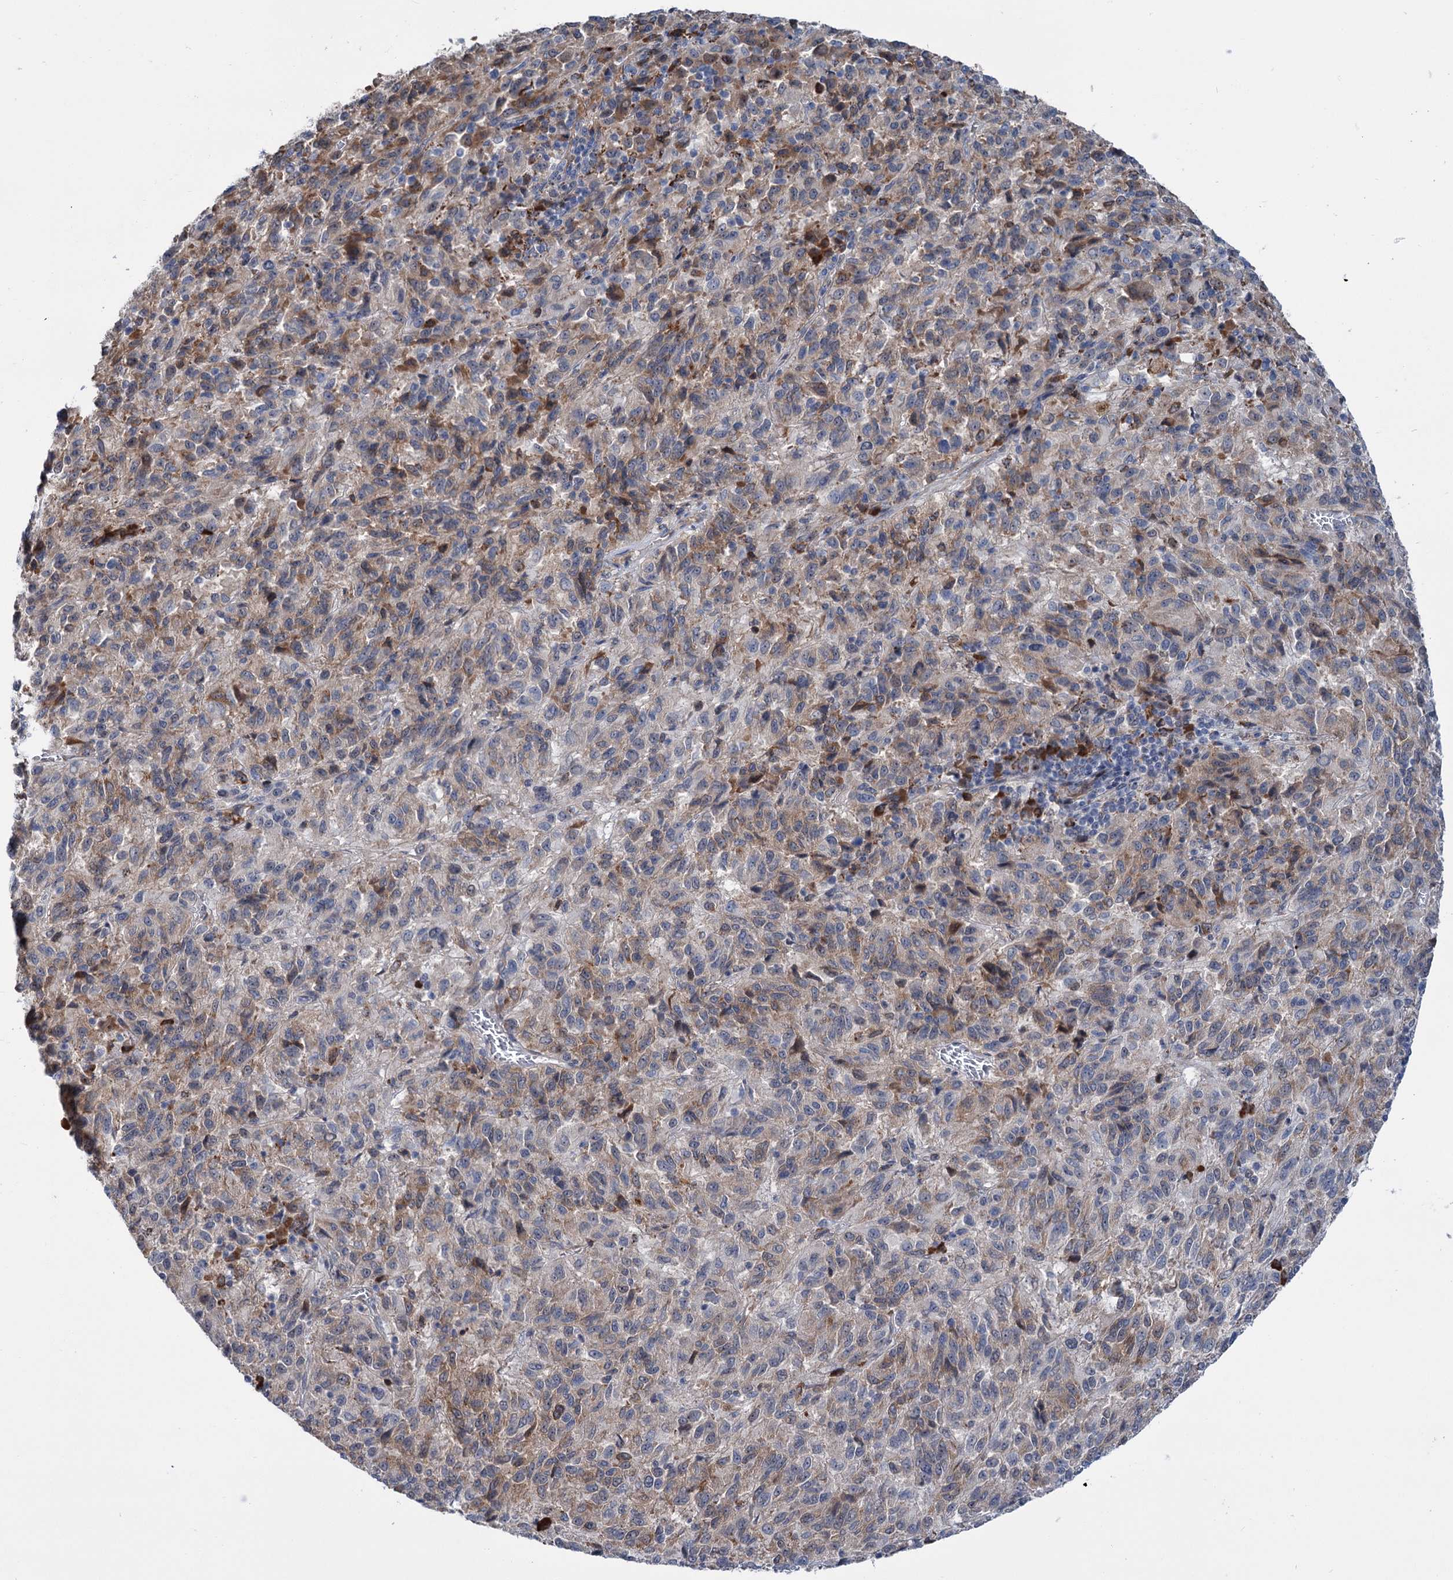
{"staining": {"intensity": "weak", "quantity": "25%-75%", "location": "cytoplasmic/membranous"}, "tissue": "melanoma", "cell_type": "Tumor cells", "image_type": "cancer", "snomed": [{"axis": "morphology", "description": "Malignant melanoma, Metastatic site"}, {"axis": "topography", "description": "Lung"}], "caption": "Human melanoma stained with a brown dye displays weak cytoplasmic/membranous positive expression in approximately 25%-75% of tumor cells.", "gene": "LPIN1", "patient": {"sex": "male", "age": 64}}